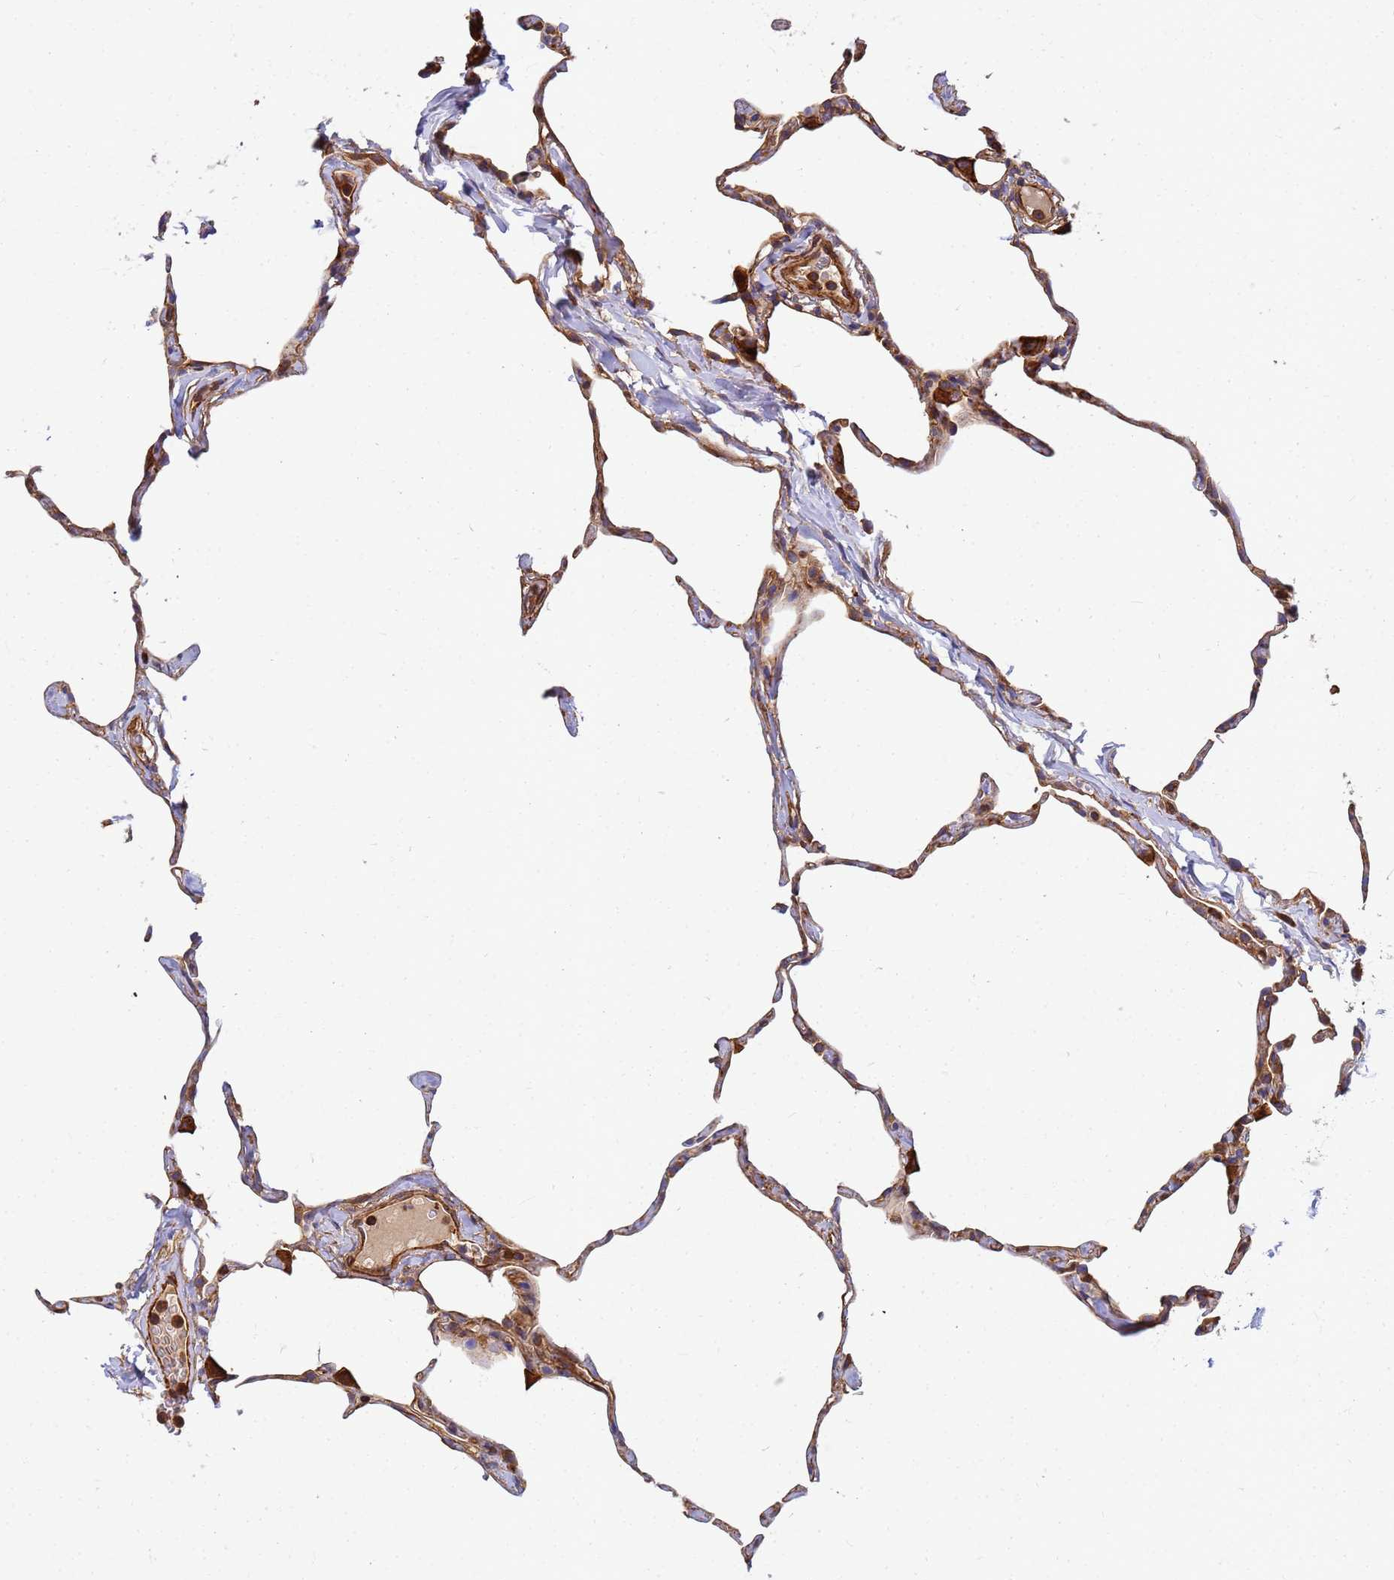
{"staining": {"intensity": "strong", "quantity": "25%-75%", "location": "cytoplasmic/membranous"}, "tissue": "lung", "cell_type": "Alveolar cells", "image_type": "normal", "snomed": [{"axis": "morphology", "description": "Normal tissue, NOS"}, {"axis": "topography", "description": "Lung"}], "caption": "Lung was stained to show a protein in brown. There is high levels of strong cytoplasmic/membranous expression in approximately 25%-75% of alveolar cells. The staining is performed using DAB (3,3'-diaminobenzidine) brown chromogen to label protein expression. The nuclei are counter-stained blue using hematoxylin.", "gene": "C2CD5", "patient": {"sex": "male", "age": 65}}